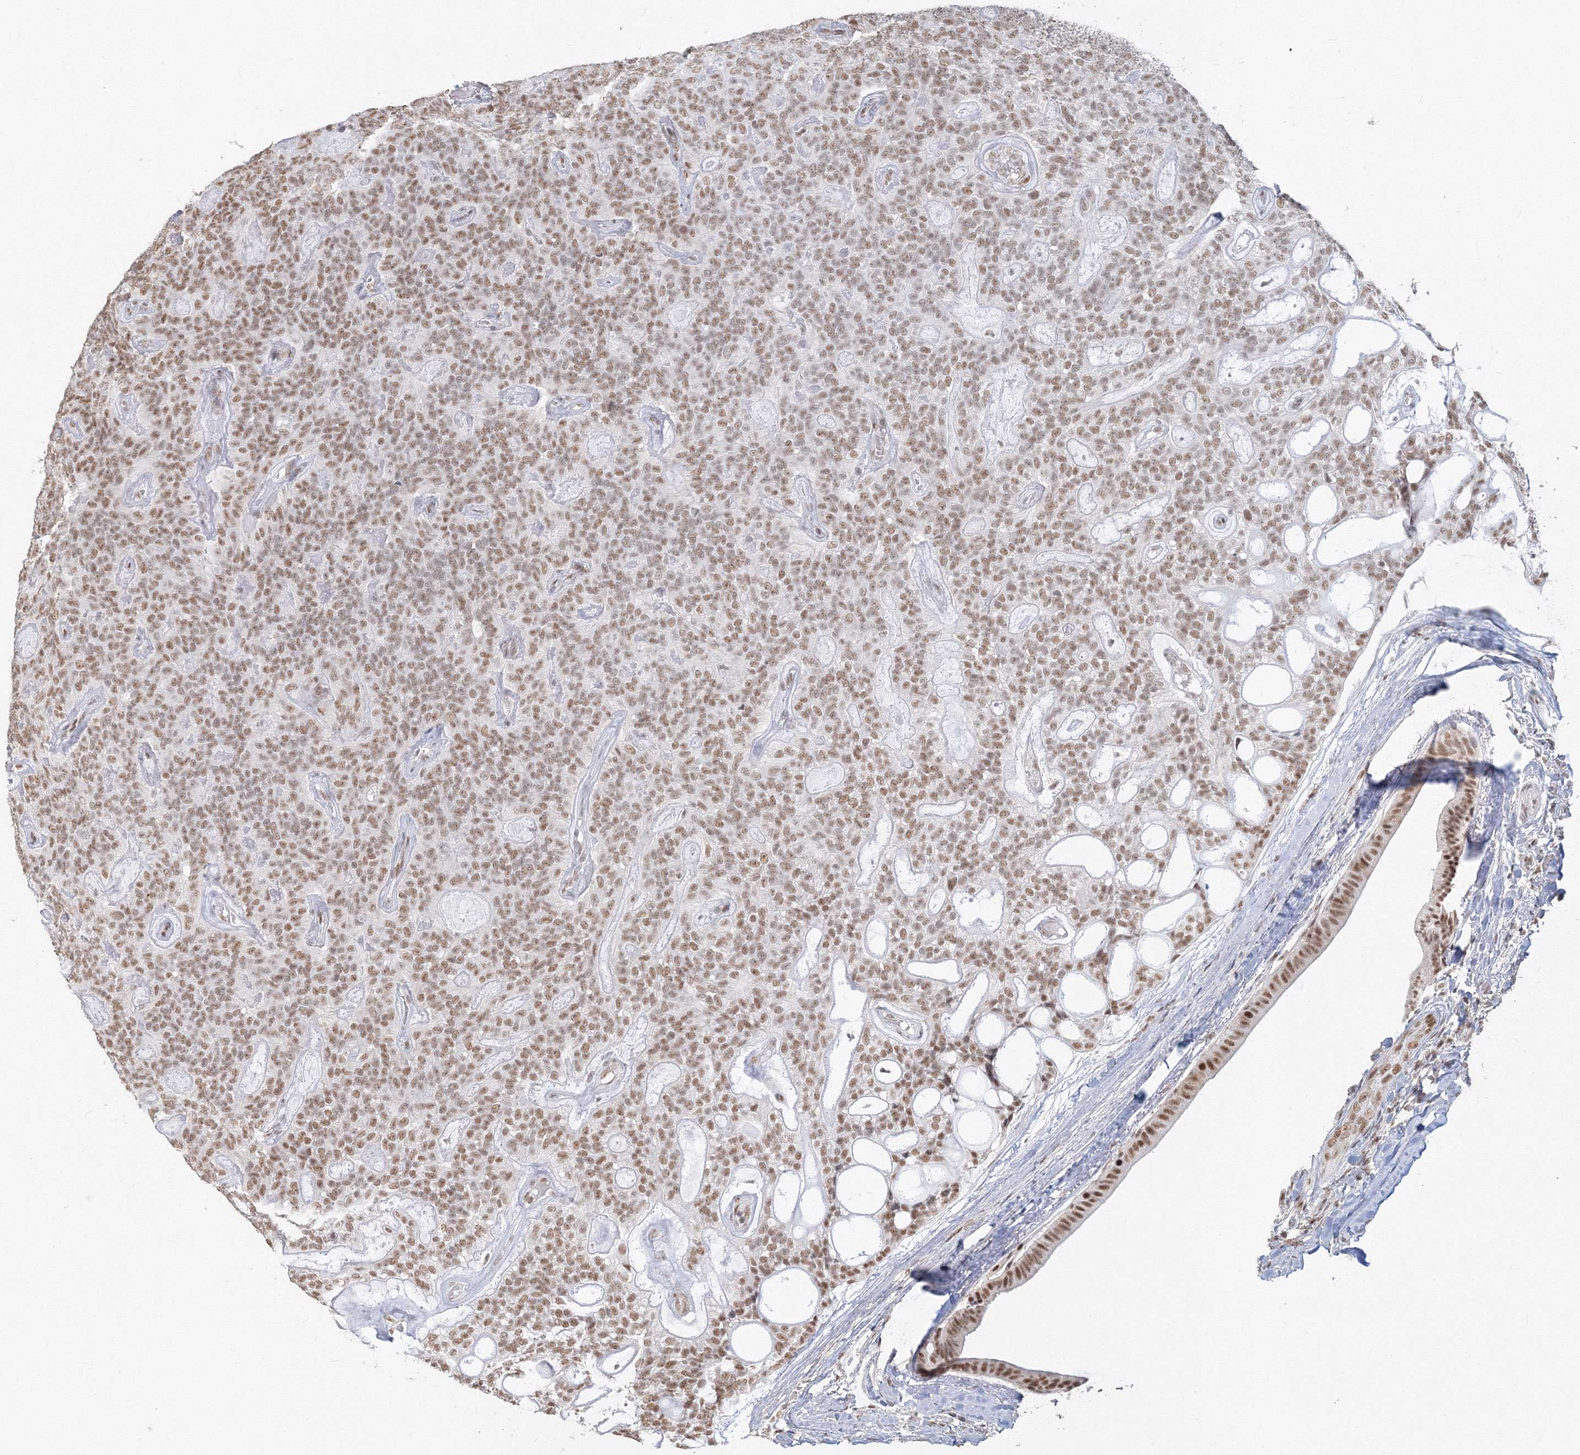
{"staining": {"intensity": "moderate", "quantity": ">75%", "location": "nuclear"}, "tissue": "head and neck cancer", "cell_type": "Tumor cells", "image_type": "cancer", "snomed": [{"axis": "morphology", "description": "Adenocarcinoma, NOS"}, {"axis": "topography", "description": "Head-Neck"}], "caption": "Moderate nuclear staining is seen in about >75% of tumor cells in head and neck cancer.", "gene": "PPP4R2", "patient": {"sex": "male", "age": 66}}